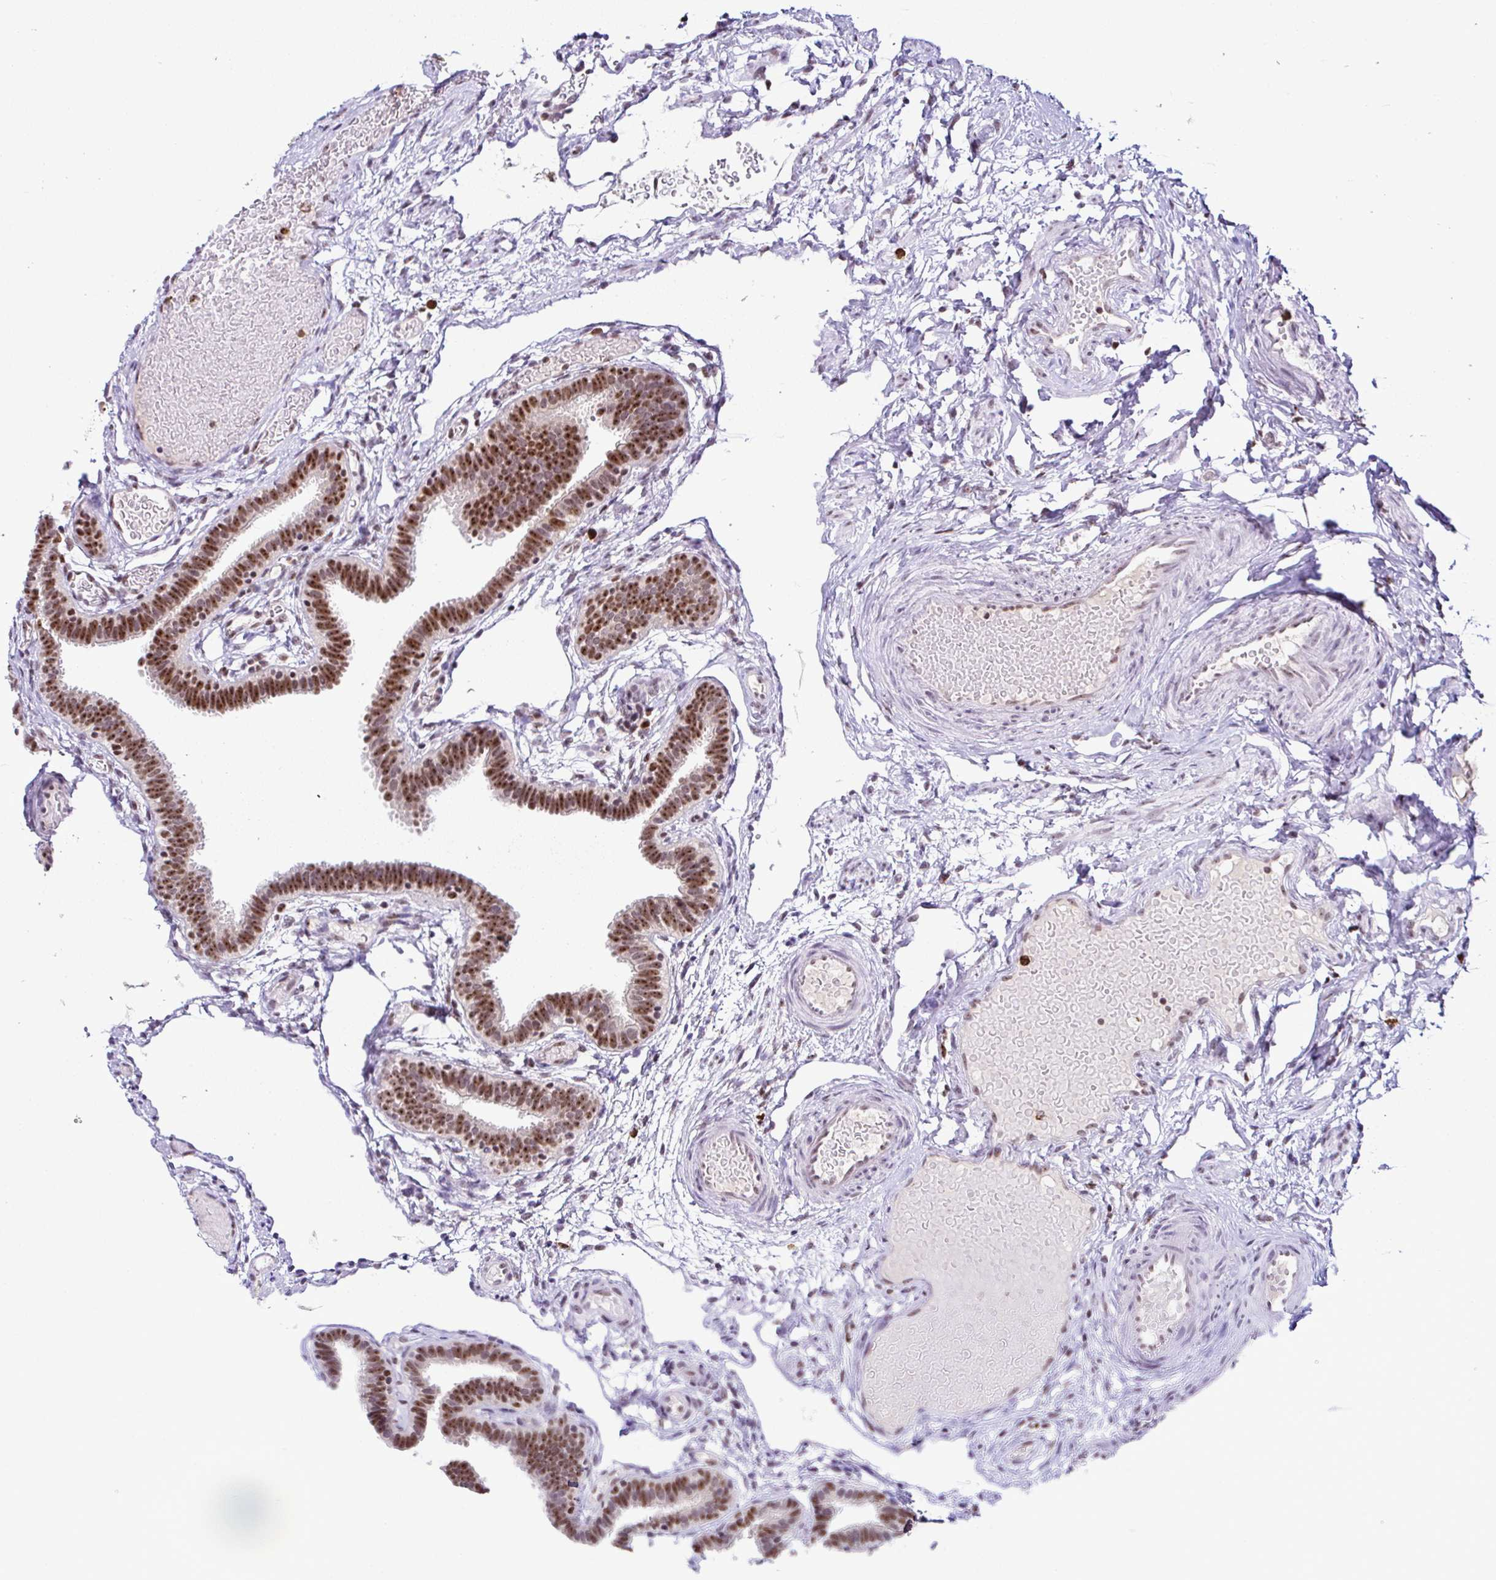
{"staining": {"intensity": "strong", "quantity": ">75%", "location": "nuclear"}, "tissue": "fallopian tube", "cell_type": "Glandular cells", "image_type": "normal", "snomed": [{"axis": "morphology", "description": "Normal tissue, NOS"}, {"axis": "topography", "description": "Fallopian tube"}], "caption": "Protein expression analysis of unremarkable fallopian tube exhibits strong nuclear expression in about >75% of glandular cells. (Stains: DAB (3,3'-diaminobenzidine) in brown, nuclei in blue, Microscopy: brightfield microscopy at high magnification).", "gene": "PTPN2", "patient": {"sex": "female", "age": 37}}